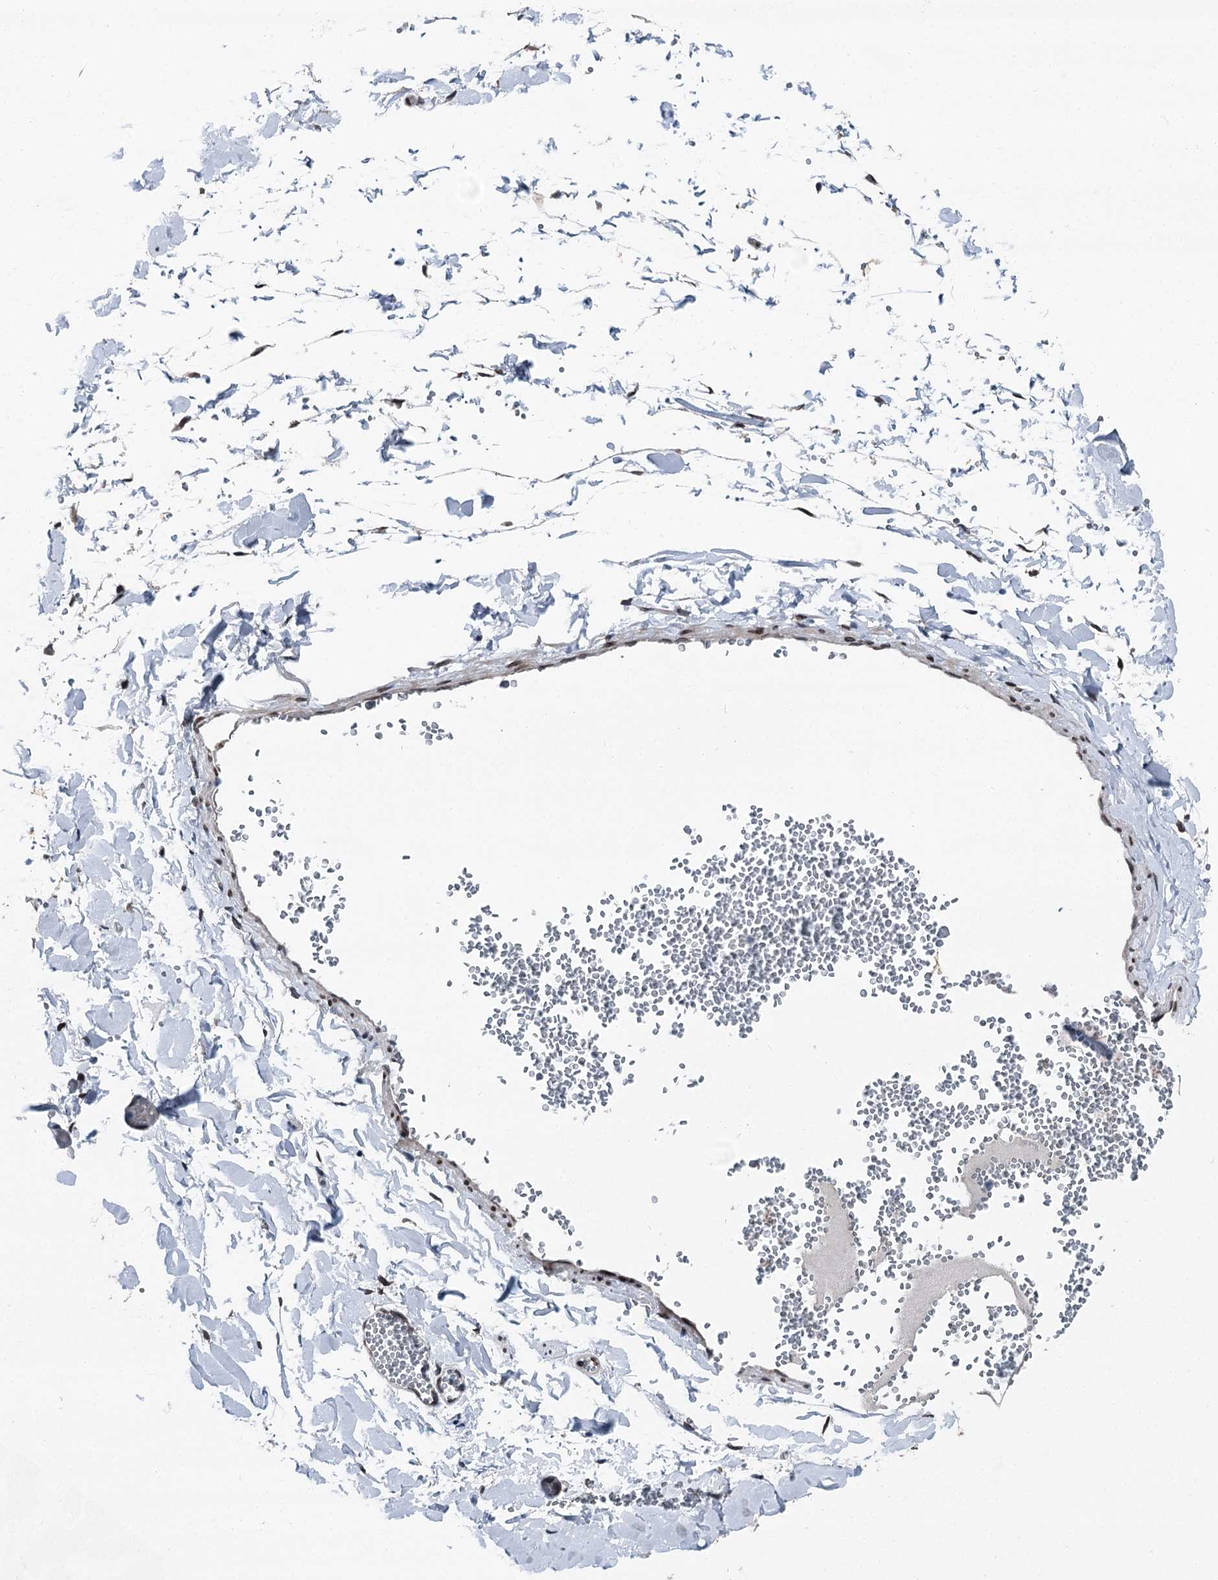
{"staining": {"intensity": "moderate", "quantity": "25%-75%", "location": "cytoplasmic/membranous,nuclear"}, "tissue": "adipose tissue", "cell_type": "Adipocytes", "image_type": "normal", "snomed": [{"axis": "morphology", "description": "Normal tissue, NOS"}, {"axis": "topography", "description": "Gallbladder"}, {"axis": "topography", "description": "Peripheral nerve tissue"}], "caption": "Protein expression analysis of unremarkable human adipose tissue reveals moderate cytoplasmic/membranous,nuclear expression in approximately 25%-75% of adipocytes. The staining is performed using DAB (3,3'-diaminobenzidine) brown chromogen to label protein expression. The nuclei are counter-stained blue using hematoxylin.", "gene": "MRPL14", "patient": {"sex": "male", "age": 38}}